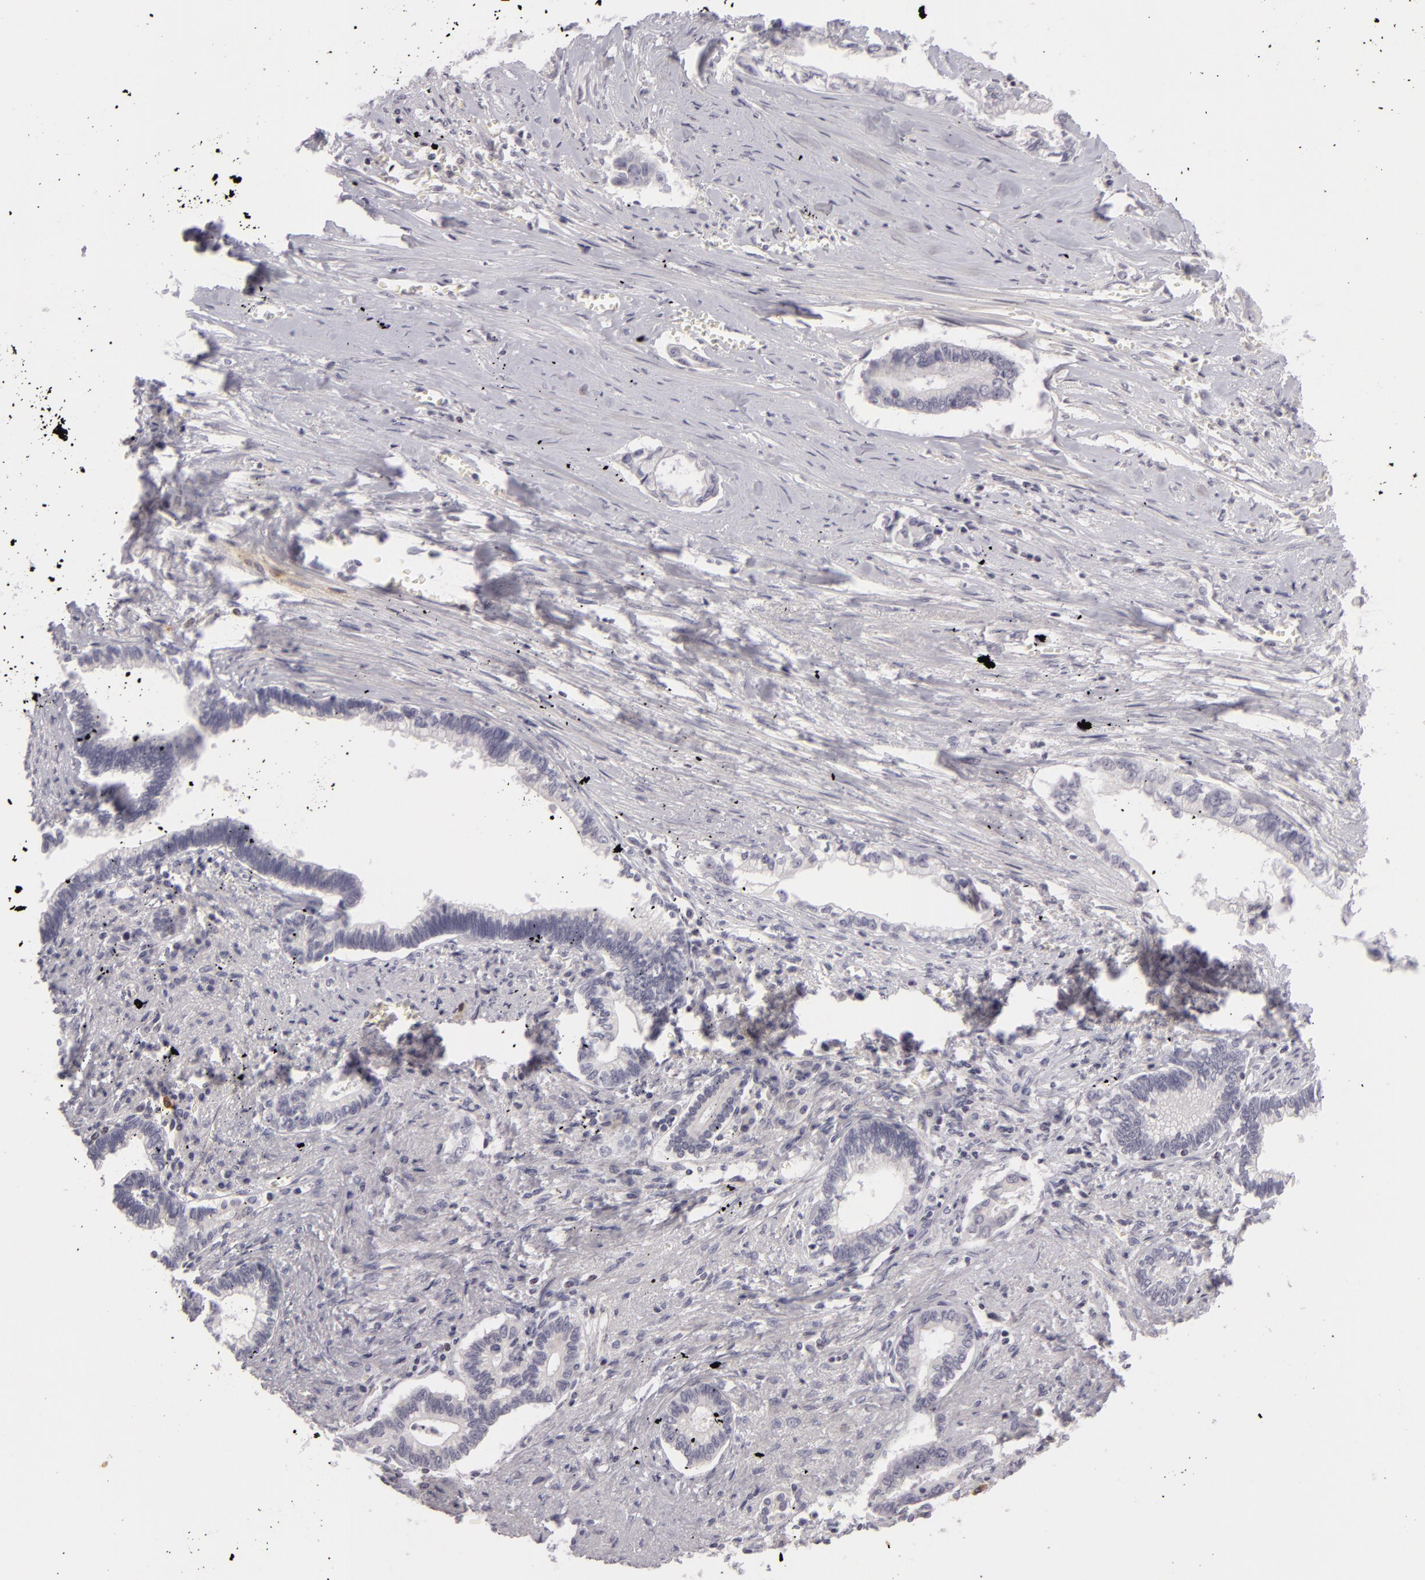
{"staining": {"intensity": "negative", "quantity": "none", "location": "none"}, "tissue": "liver cancer", "cell_type": "Tumor cells", "image_type": "cancer", "snomed": [{"axis": "morphology", "description": "Cholangiocarcinoma"}, {"axis": "topography", "description": "Liver"}], "caption": "DAB immunohistochemical staining of human liver cancer reveals no significant staining in tumor cells.", "gene": "NLGN4X", "patient": {"sex": "male", "age": 57}}